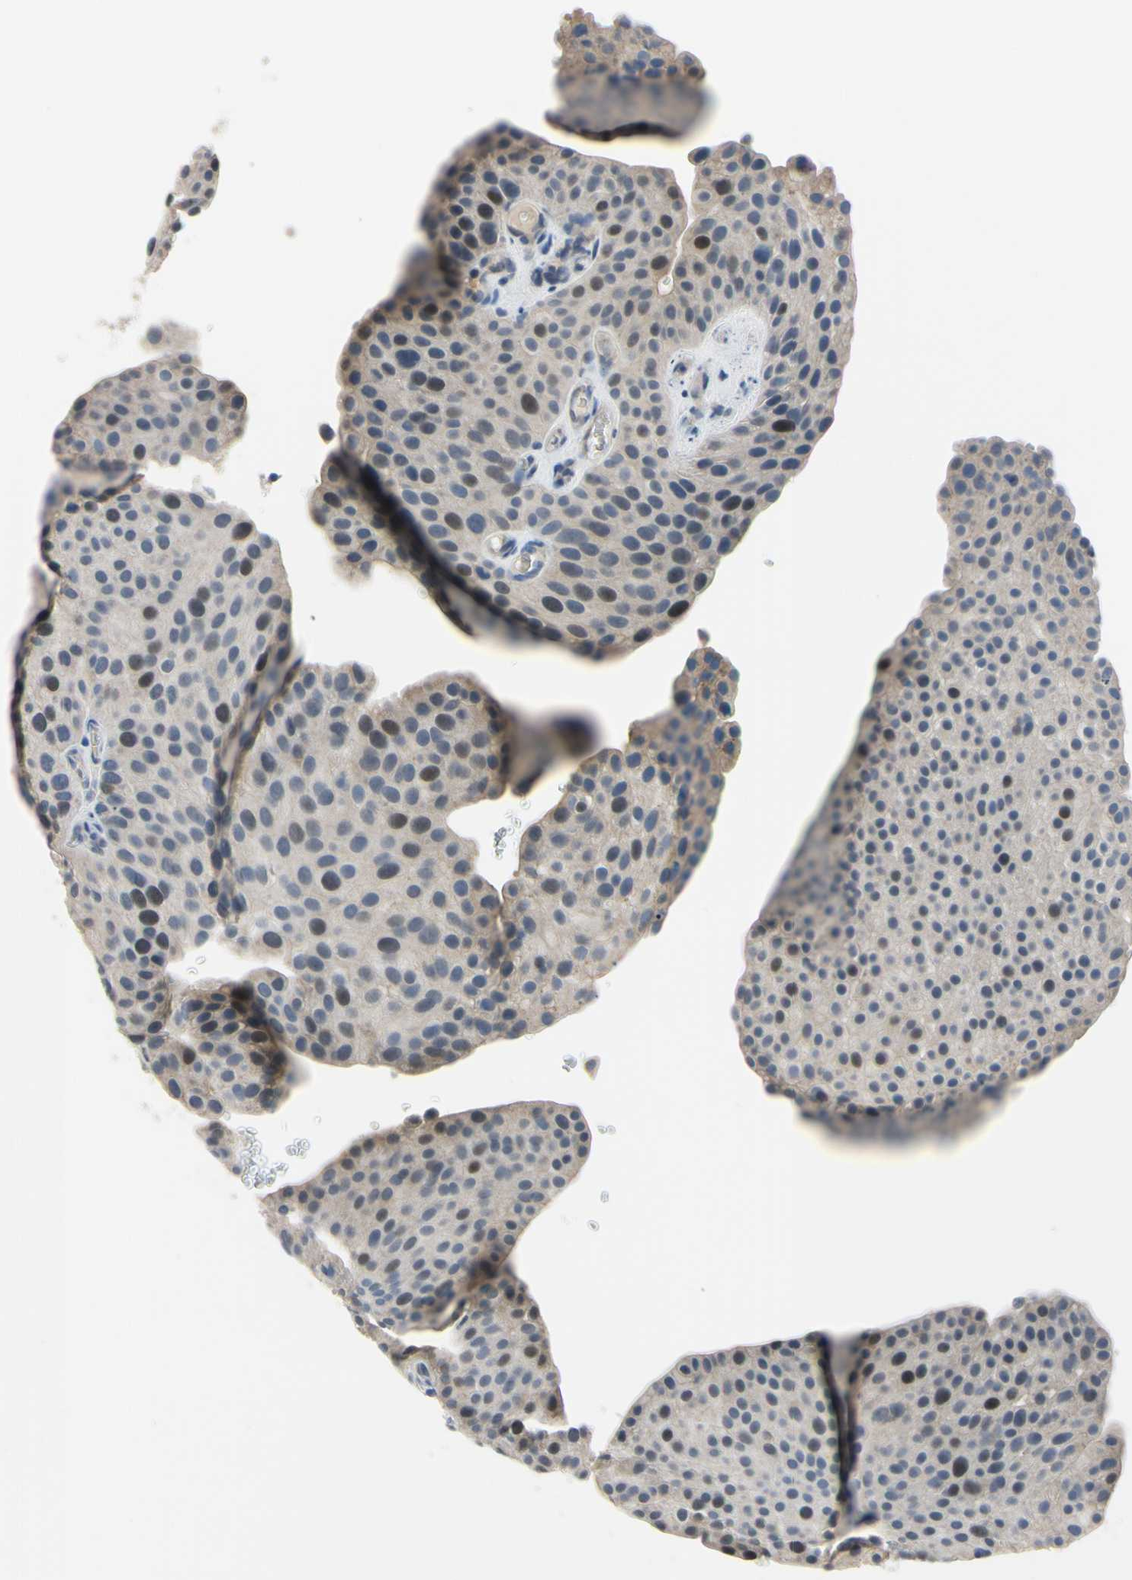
{"staining": {"intensity": "negative", "quantity": "none", "location": "none"}, "tissue": "urothelial cancer", "cell_type": "Tumor cells", "image_type": "cancer", "snomed": [{"axis": "morphology", "description": "Urothelial carcinoma, Low grade"}, {"axis": "topography", "description": "Smooth muscle"}, {"axis": "topography", "description": "Urinary bladder"}], "caption": "High power microscopy image of an IHC histopathology image of low-grade urothelial carcinoma, revealing no significant staining in tumor cells. Nuclei are stained in blue.", "gene": "LHX9", "patient": {"sex": "male", "age": 60}}